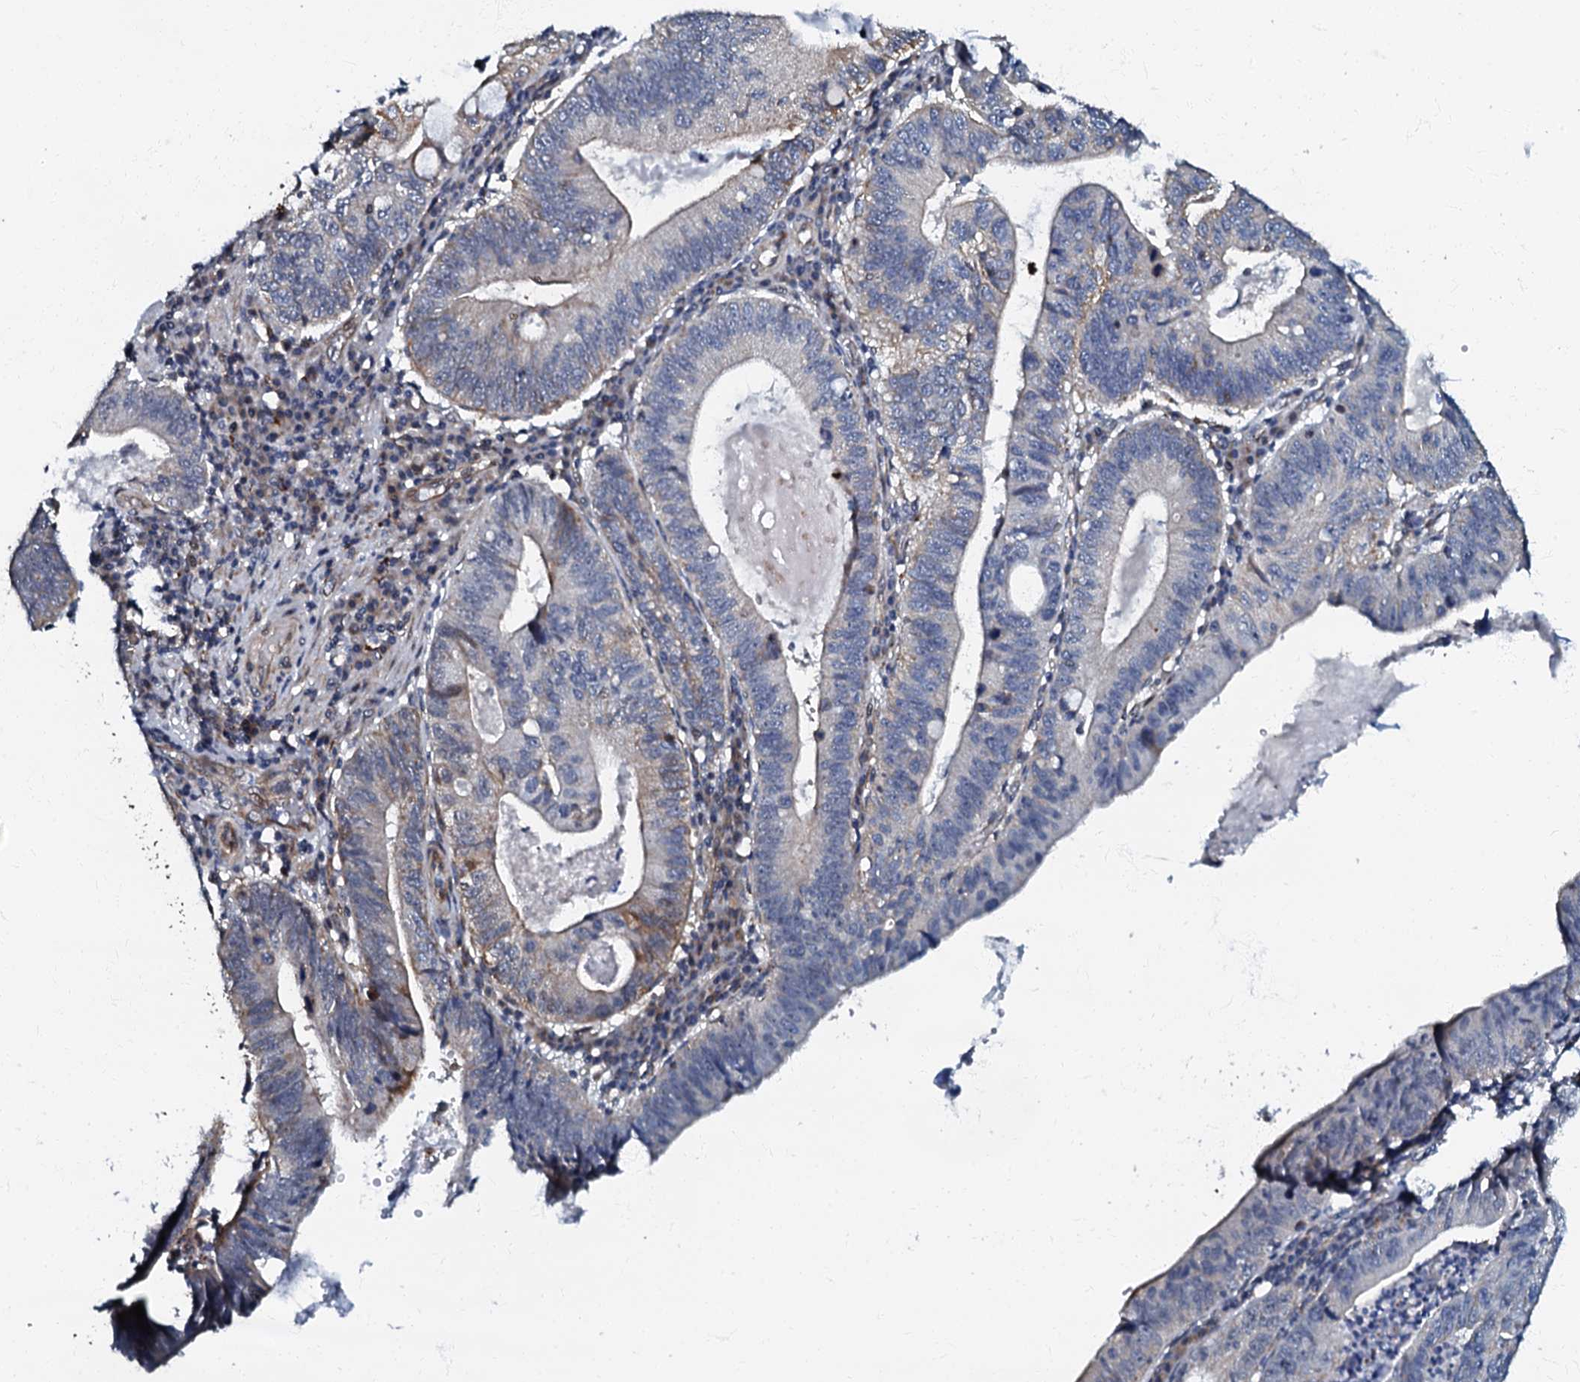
{"staining": {"intensity": "moderate", "quantity": "<25%", "location": "cytoplasmic/membranous,nuclear"}, "tissue": "stomach cancer", "cell_type": "Tumor cells", "image_type": "cancer", "snomed": [{"axis": "morphology", "description": "Adenocarcinoma, NOS"}, {"axis": "topography", "description": "Stomach"}], "caption": "The micrograph reveals a brown stain indicating the presence of a protein in the cytoplasmic/membranous and nuclear of tumor cells in stomach cancer.", "gene": "OLAH", "patient": {"sex": "male", "age": 59}}